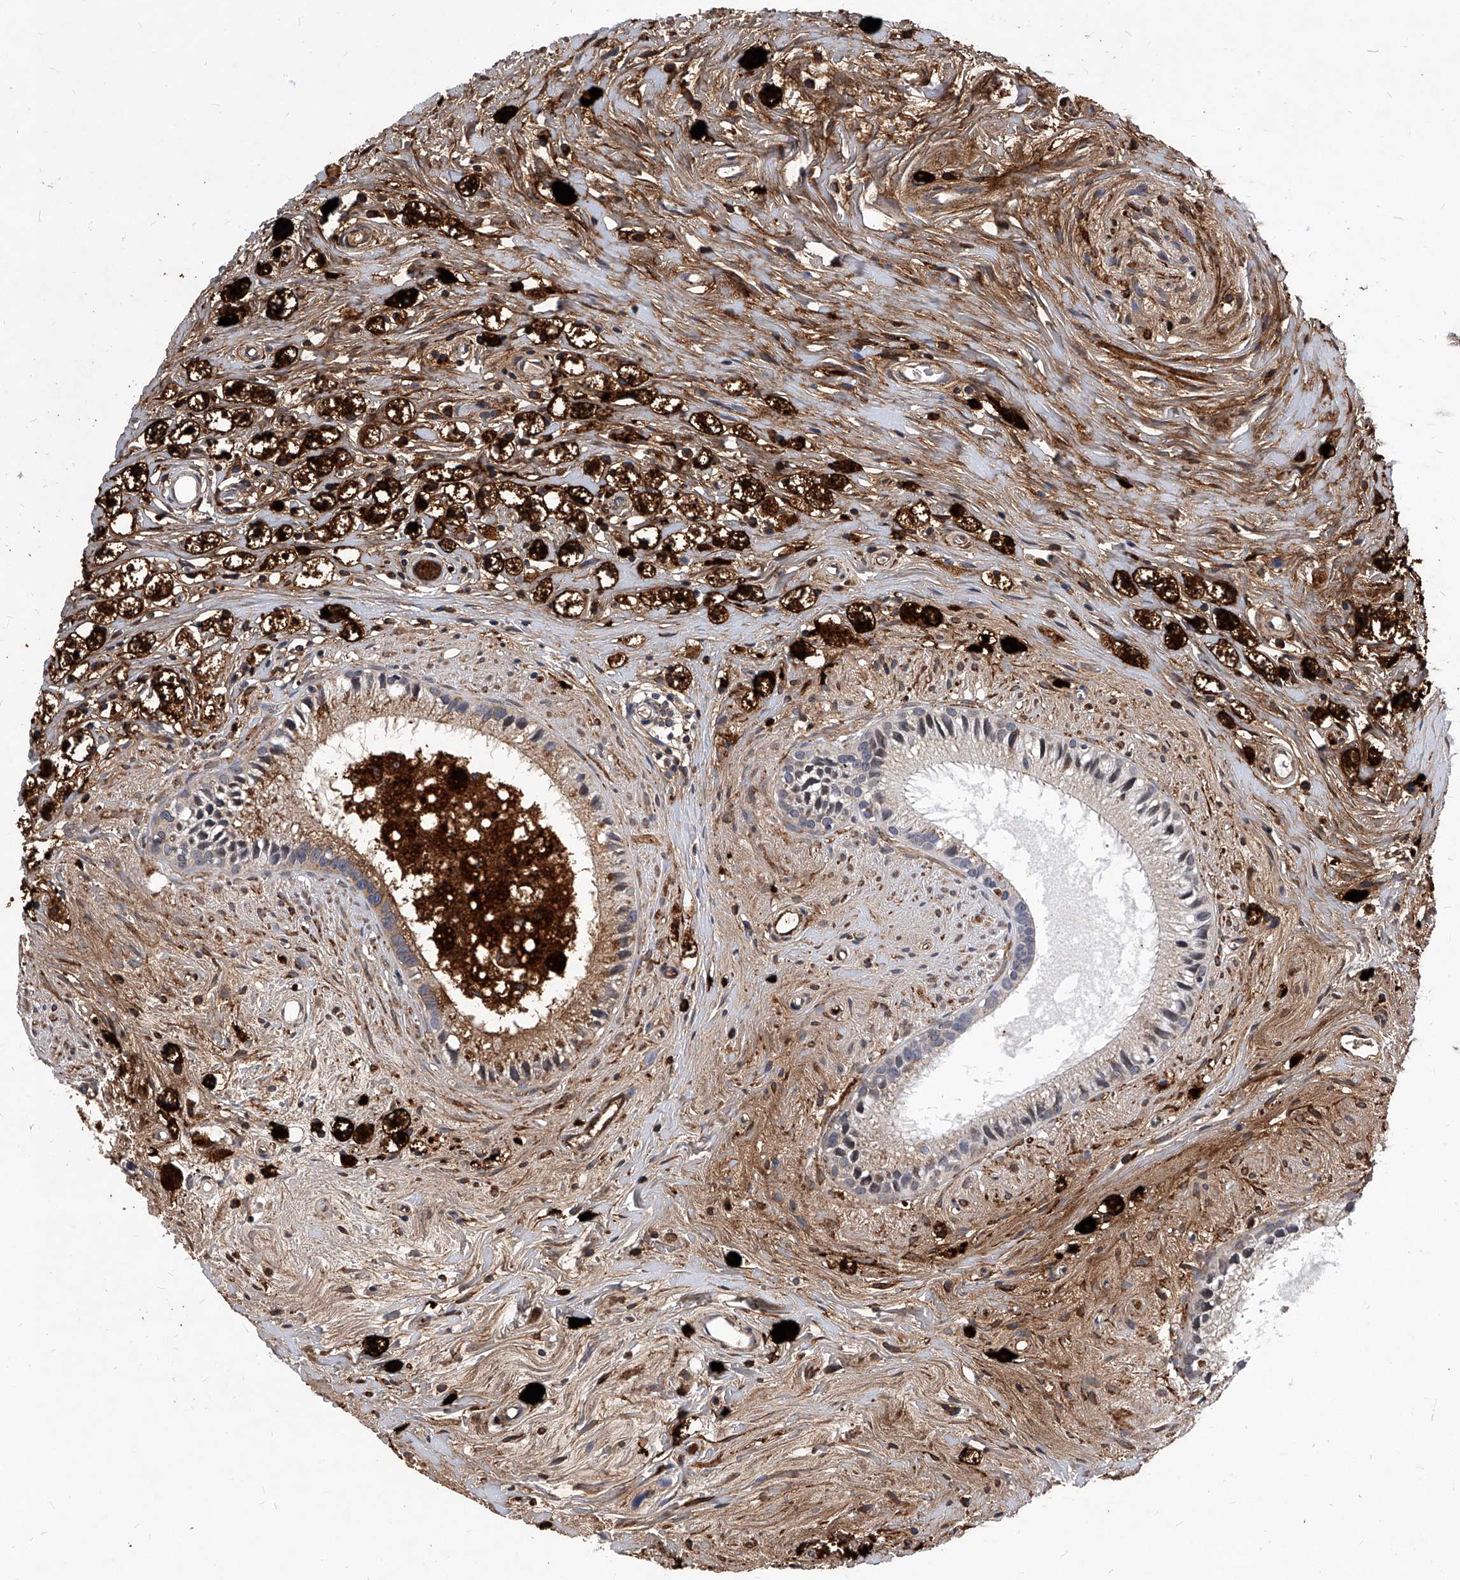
{"staining": {"intensity": "moderate", "quantity": "<25%", "location": "cytoplasmic/membranous"}, "tissue": "epididymis", "cell_type": "Glandular cells", "image_type": "normal", "snomed": [{"axis": "morphology", "description": "Normal tissue, NOS"}, {"axis": "topography", "description": "Epididymis"}], "caption": "Protein analysis of benign epididymis exhibits moderate cytoplasmic/membranous staining in approximately <25% of glandular cells. (brown staining indicates protein expression, while blue staining denotes nuclei).", "gene": "SOBP", "patient": {"sex": "male", "age": 80}}